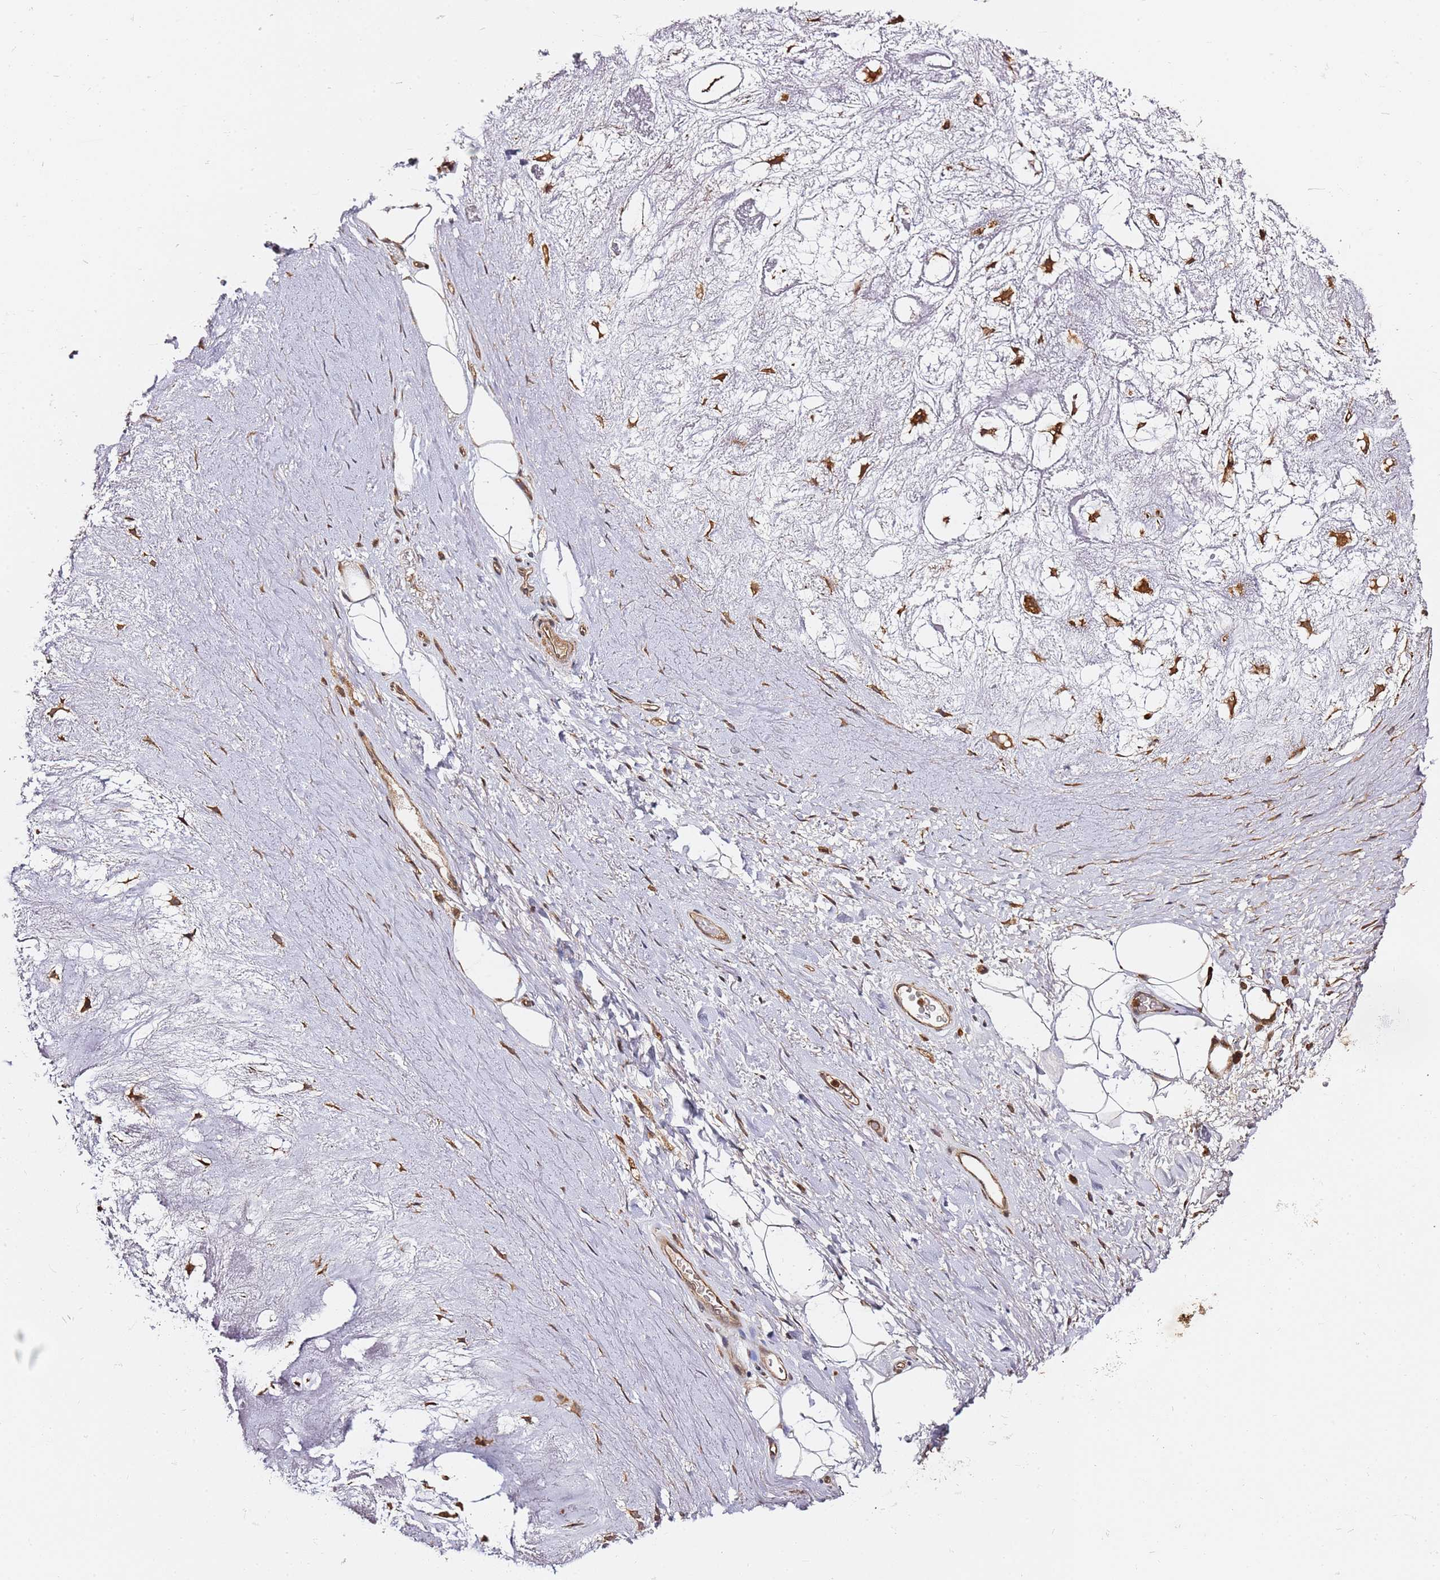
{"staining": {"intensity": "moderate", "quantity": ">75%", "location": "cytoplasmic/membranous"}, "tissue": "adipose tissue", "cell_type": "Adipocytes", "image_type": "normal", "snomed": [{"axis": "morphology", "description": "Normal tissue, NOS"}, {"axis": "topography", "description": "Cartilage tissue"}], "caption": "Protein staining exhibits moderate cytoplasmic/membranous expression in approximately >75% of adipocytes in benign adipose tissue. (DAB (3,3'-diaminobenzidine) = brown stain, brightfield microscopy at high magnification).", "gene": "PRKAB2", "patient": {"sex": "male", "age": 81}}